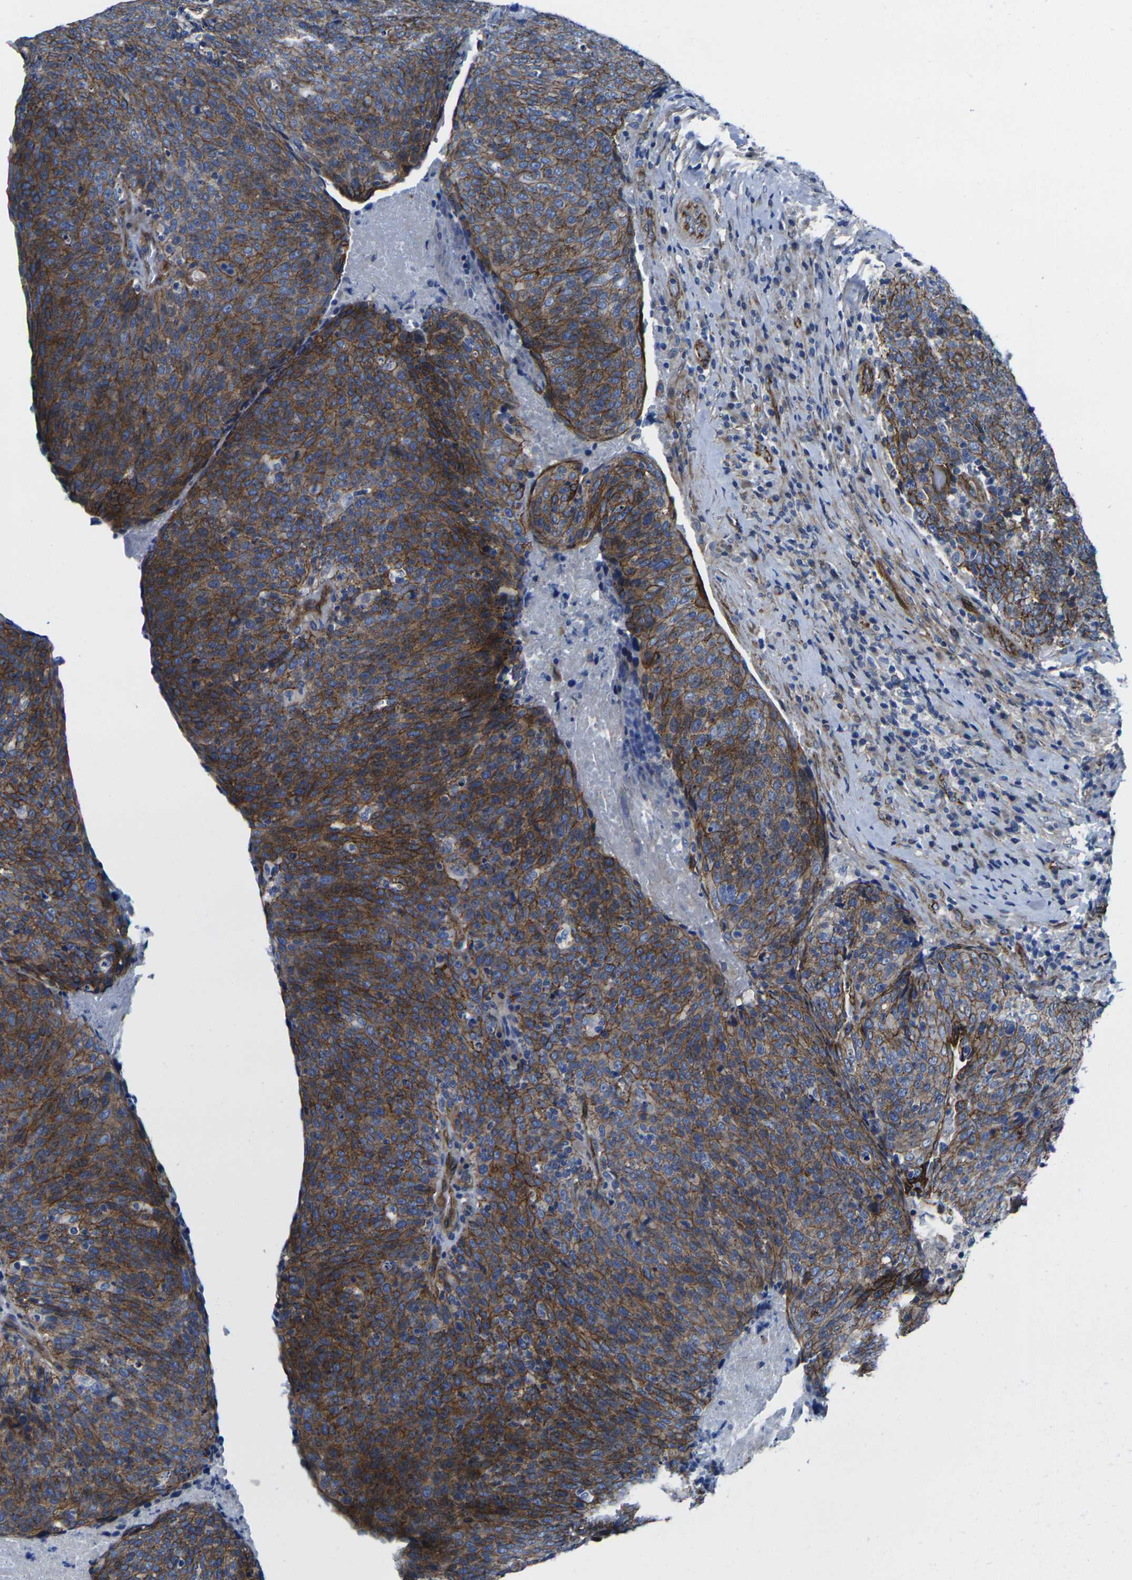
{"staining": {"intensity": "moderate", "quantity": "25%-75%", "location": "cytoplasmic/membranous"}, "tissue": "head and neck cancer", "cell_type": "Tumor cells", "image_type": "cancer", "snomed": [{"axis": "morphology", "description": "Squamous cell carcinoma, NOS"}, {"axis": "morphology", "description": "Squamous cell carcinoma, metastatic, NOS"}, {"axis": "topography", "description": "Lymph node"}, {"axis": "topography", "description": "Head-Neck"}], "caption": "The histopathology image reveals staining of head and neck cancer, revealing moderate cytoplasmic/membranous protein staining (brown color) within tumor cells.", "gene": "NUMB", "patient": {"sex": "male", "age": 62}}